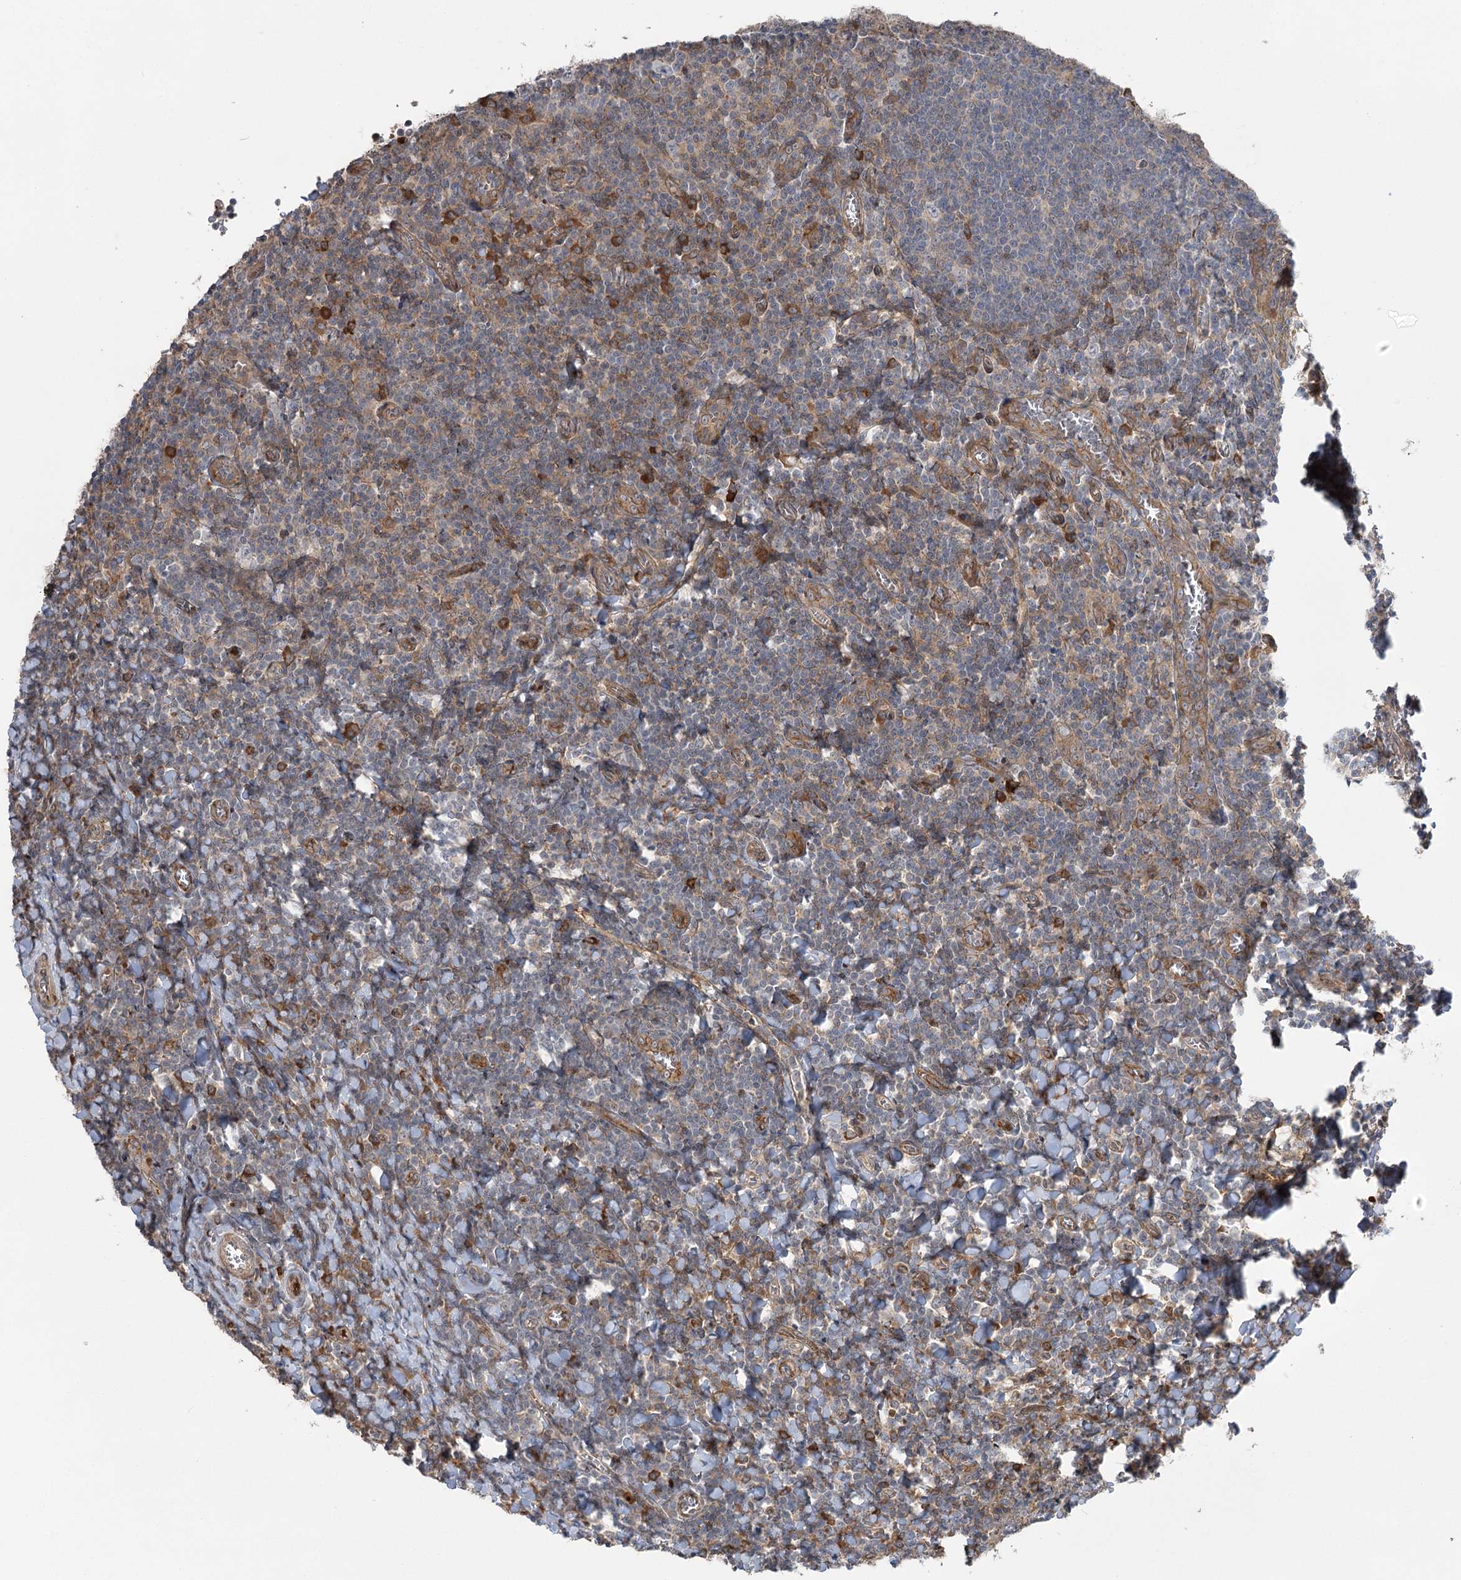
{"staining": {"intensity": "weak", "quantity": "<25%", "location": "cytoplasmic/membranous"}, "tissue": "tonsil", "cell_type": "Germinal center cells", "image_type": "normal", "snomed": [{"axis": "morphology", "description": "Normal tissue, NOS"}, {"axis": "topography", "description": "Tonsil"}], "caption": "High power microscopy micrograph of an immunohistochemistry micrograph of unremarkable tonsil, revealing no significant positivity in germinal center cells. (Brightfield microscopy of DAB immunohistochemistry (IHC) at high magnification).", "gene": "KCNN2", "patient": {"sex": "male", "age": 27}}